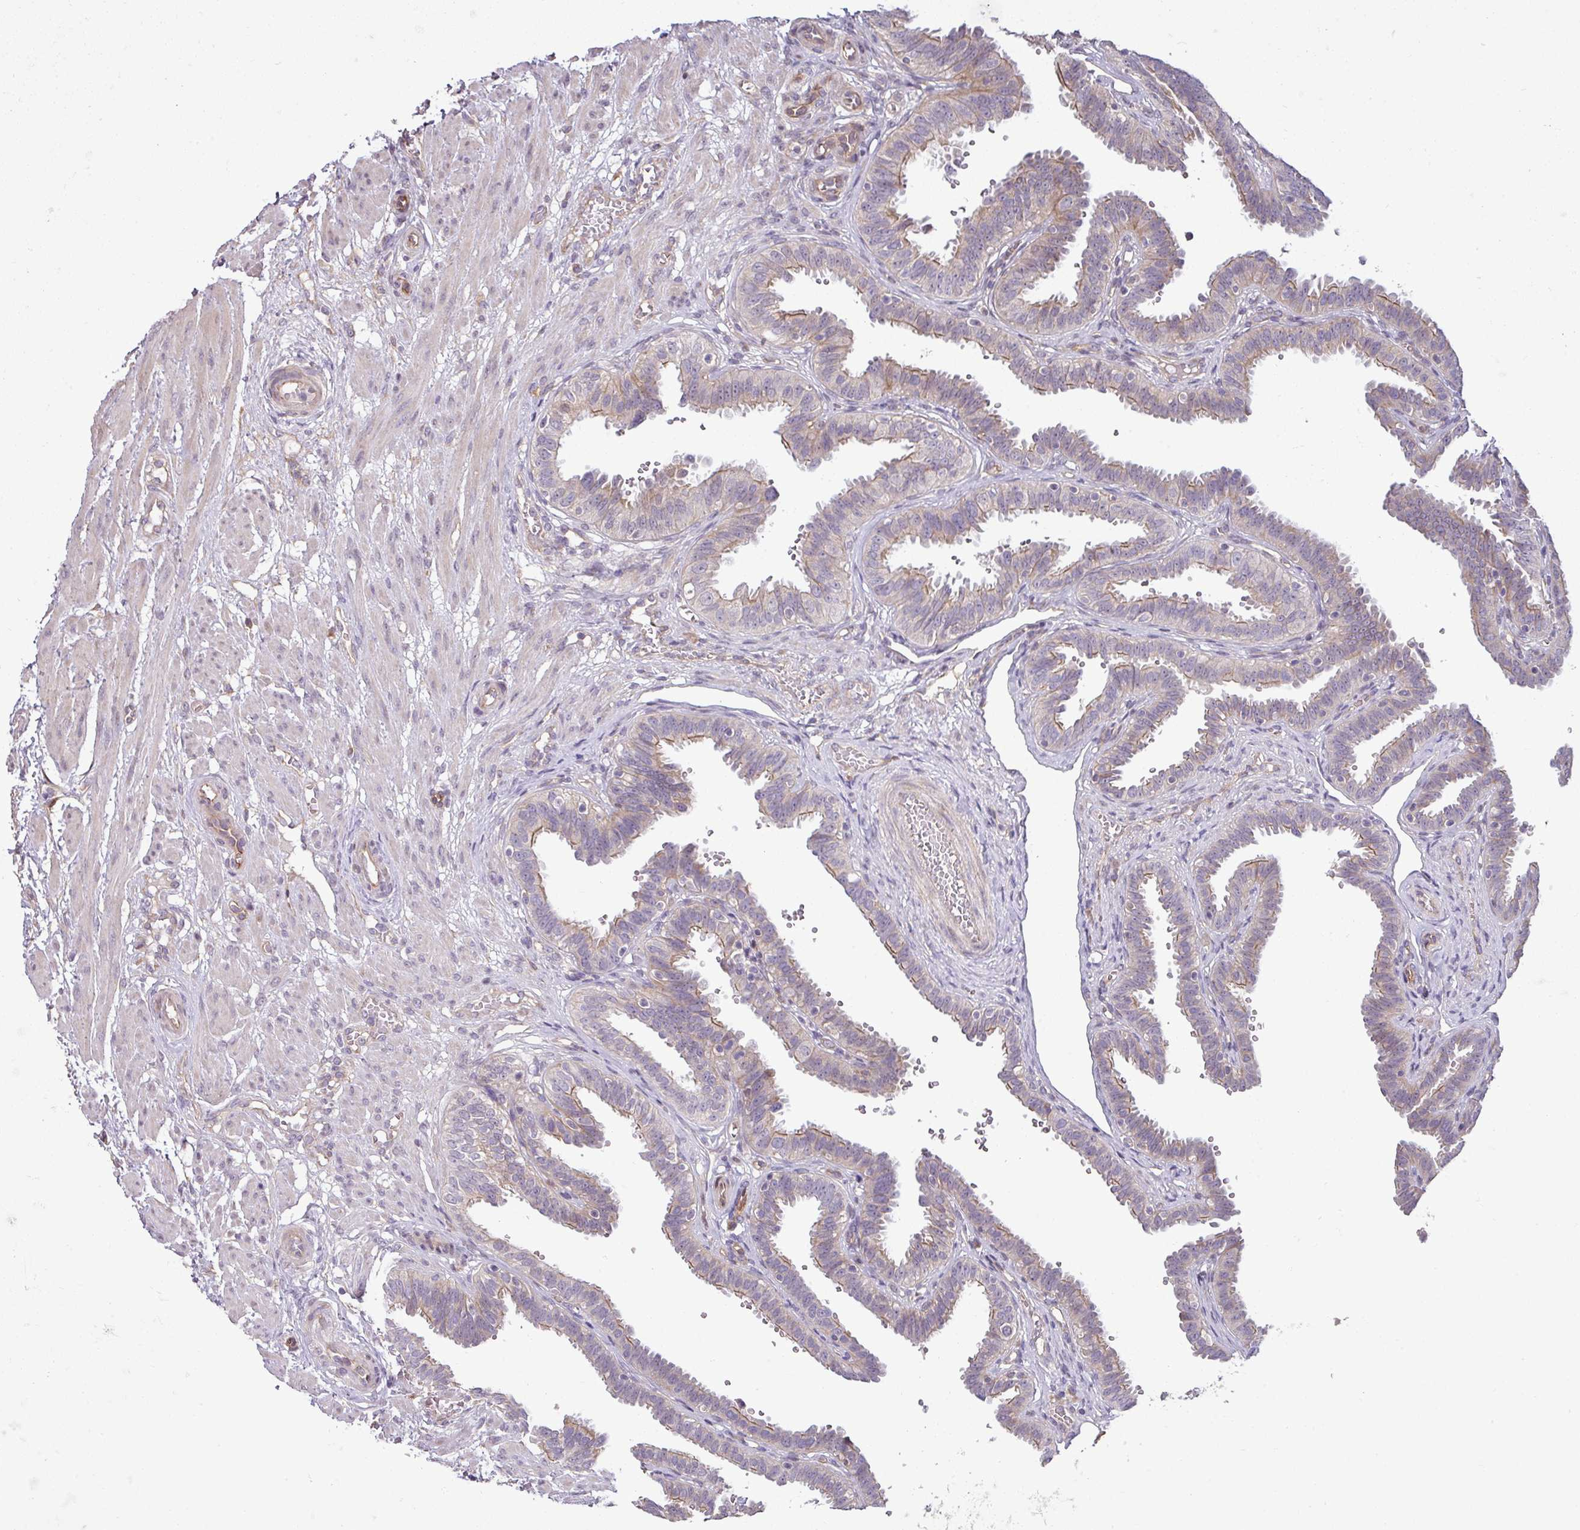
{"staining": {"intensity": "moderate", "quantity": "25%-75%", "location": "cytoplasmic/membranous"}, "tissue": "fallopian tube", "cell_type": "Glandular cells", "image_type": "normal", "snomed": [{"axis": "morphology", "description": "Normal tissue, NOS"}, {"axis": "topography", "description": "Fallopian tube"}], "caption": "Protein analysis of normal fallopian tube displays moderate cytoplasmic/membranous positivity in approximately 25%-75% of glandular cells.", "gene": "TIMMDC1", "patient": {"sex": "female", "age": 37}}